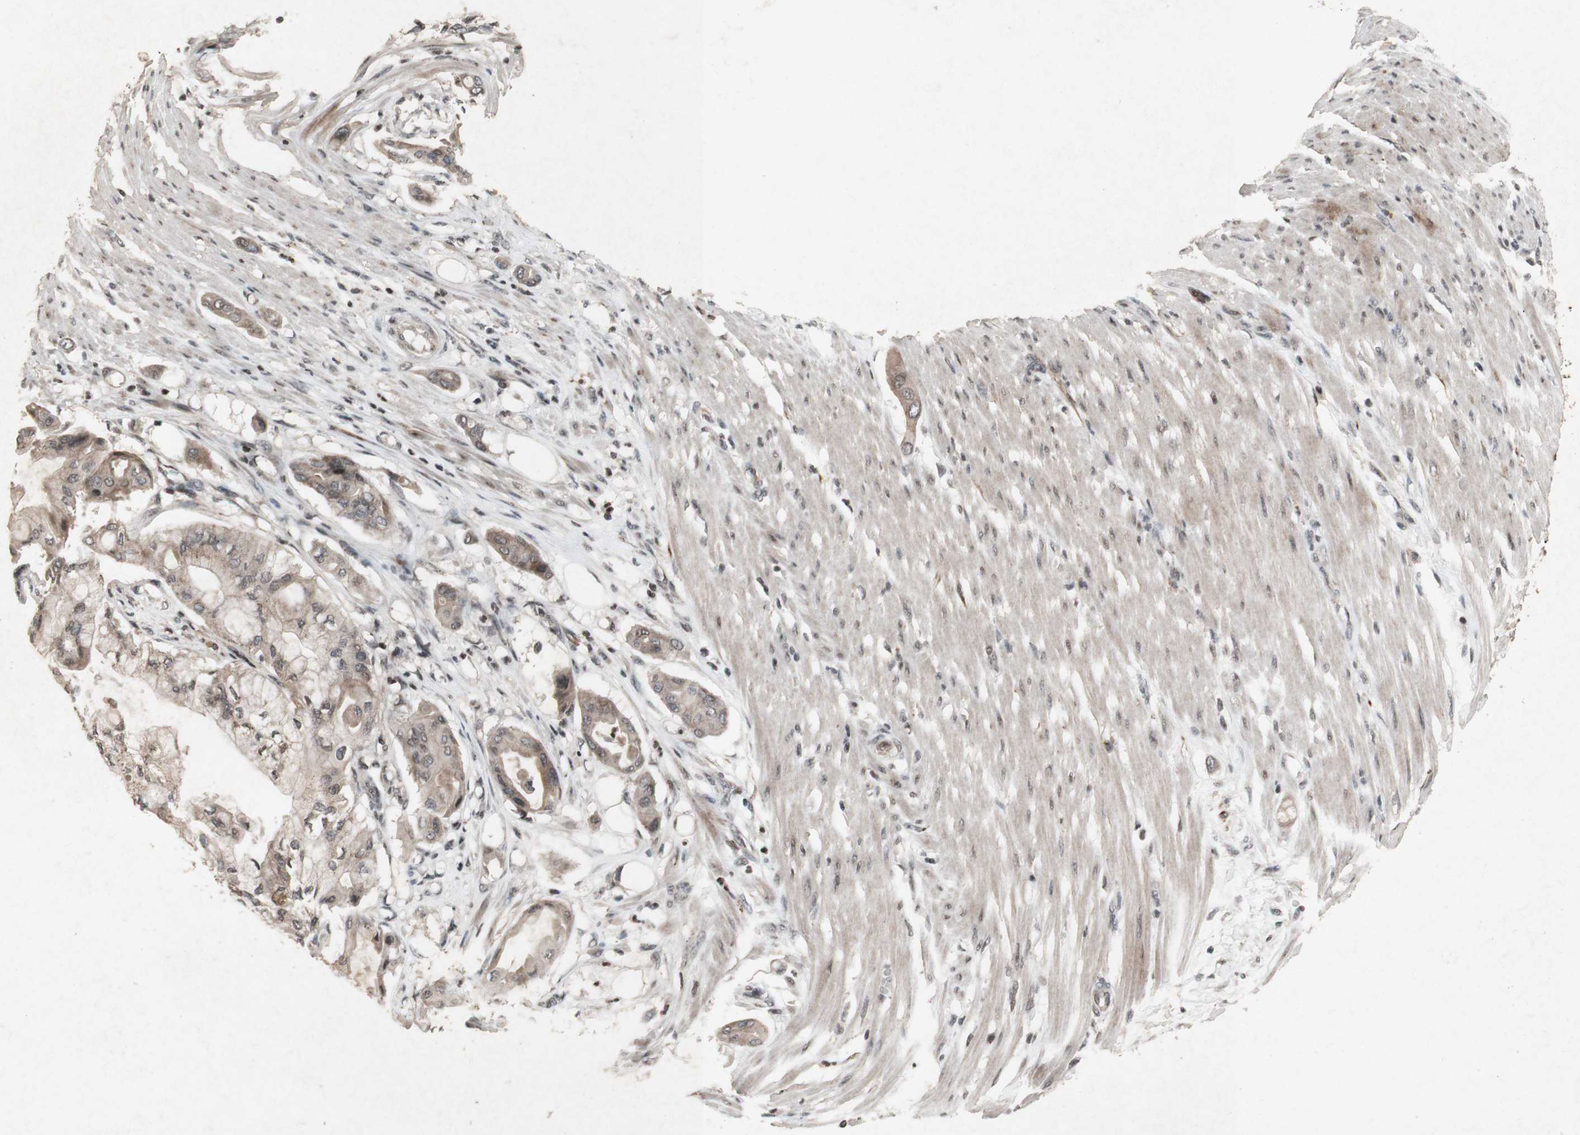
{"staining": {"intensity": "weak", "quantity": ">75%", "location": "cytoplasmic/membranous"}, "tissue": "pancreatic cancer", "cell_type": "Tumor cells", "image_type": "cancer", "snomed": [{"axis": "morphology", "description": "Adenocarcinoma, NOS"}, {"axis": "morphology", "description": "Adenocarcinoma, metastatic, NOS"}, {"axis": "topography", "description": "Lymph node"}, {"axis": "topography", "description": "Pancreas"}, {"axis": "topography", "description": "Duodenum"}], "caption": "This photomicrograph exhibits IHC staining of pancreatic metastatic adenocarcinoma, with low weak cytoplasmic/membranous positivity in about >75% of tumor cells.", "gene": "PLXNA1", "patient": {"sex": "female", "age": 64}}